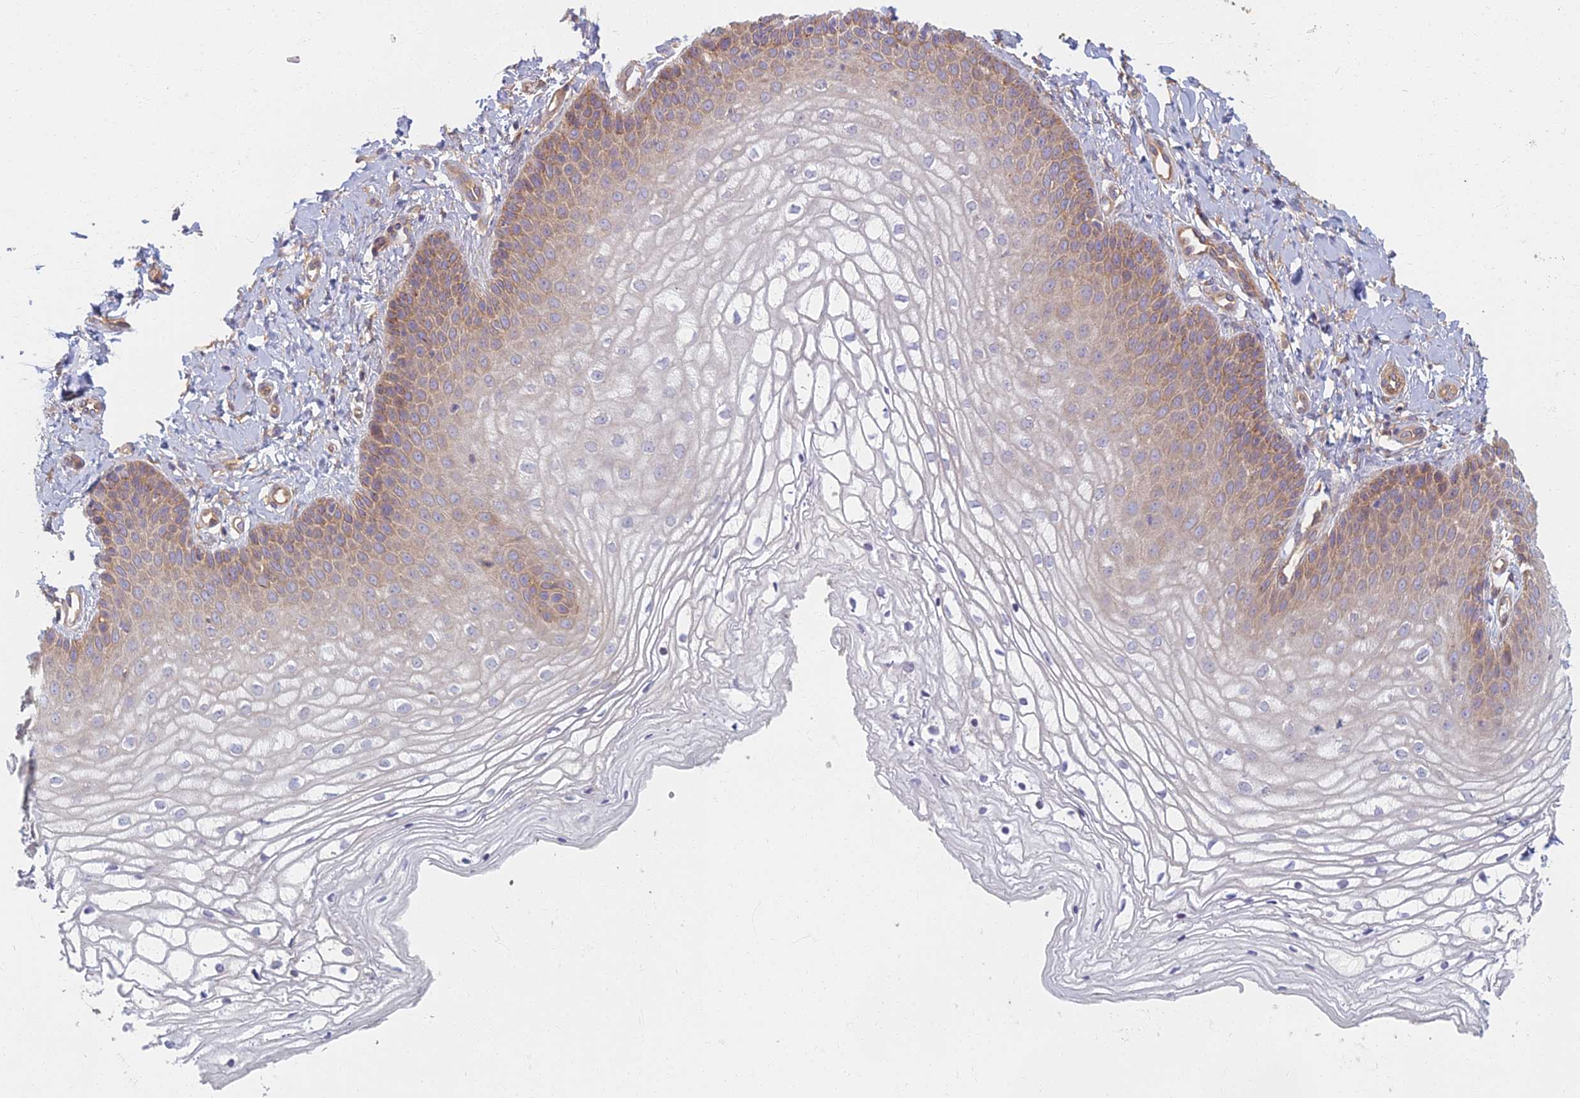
{"staining": {"intensity": "moderate", "quantity": "25%-75%", "location": "cytoplasmic/membranous"}, "tissue": "vagina", "cell_type": "Squamous epithelial cells", "image_type": "normal", "snomed": [{"axis": "morphology", "description": "Normal tissue, NOS"}, {"axis": "topography", "description": "Vagina"}], "caption": "Immunohistochemistry (IHC) (DAB) staining of unremarkable vagina shows moderate cytoplasmic/membranous protein expression in approximately 25%-75% of squamous epithelial cells.", "gene": "RBSN", "patient": {"sex": "female", "age": 68}}